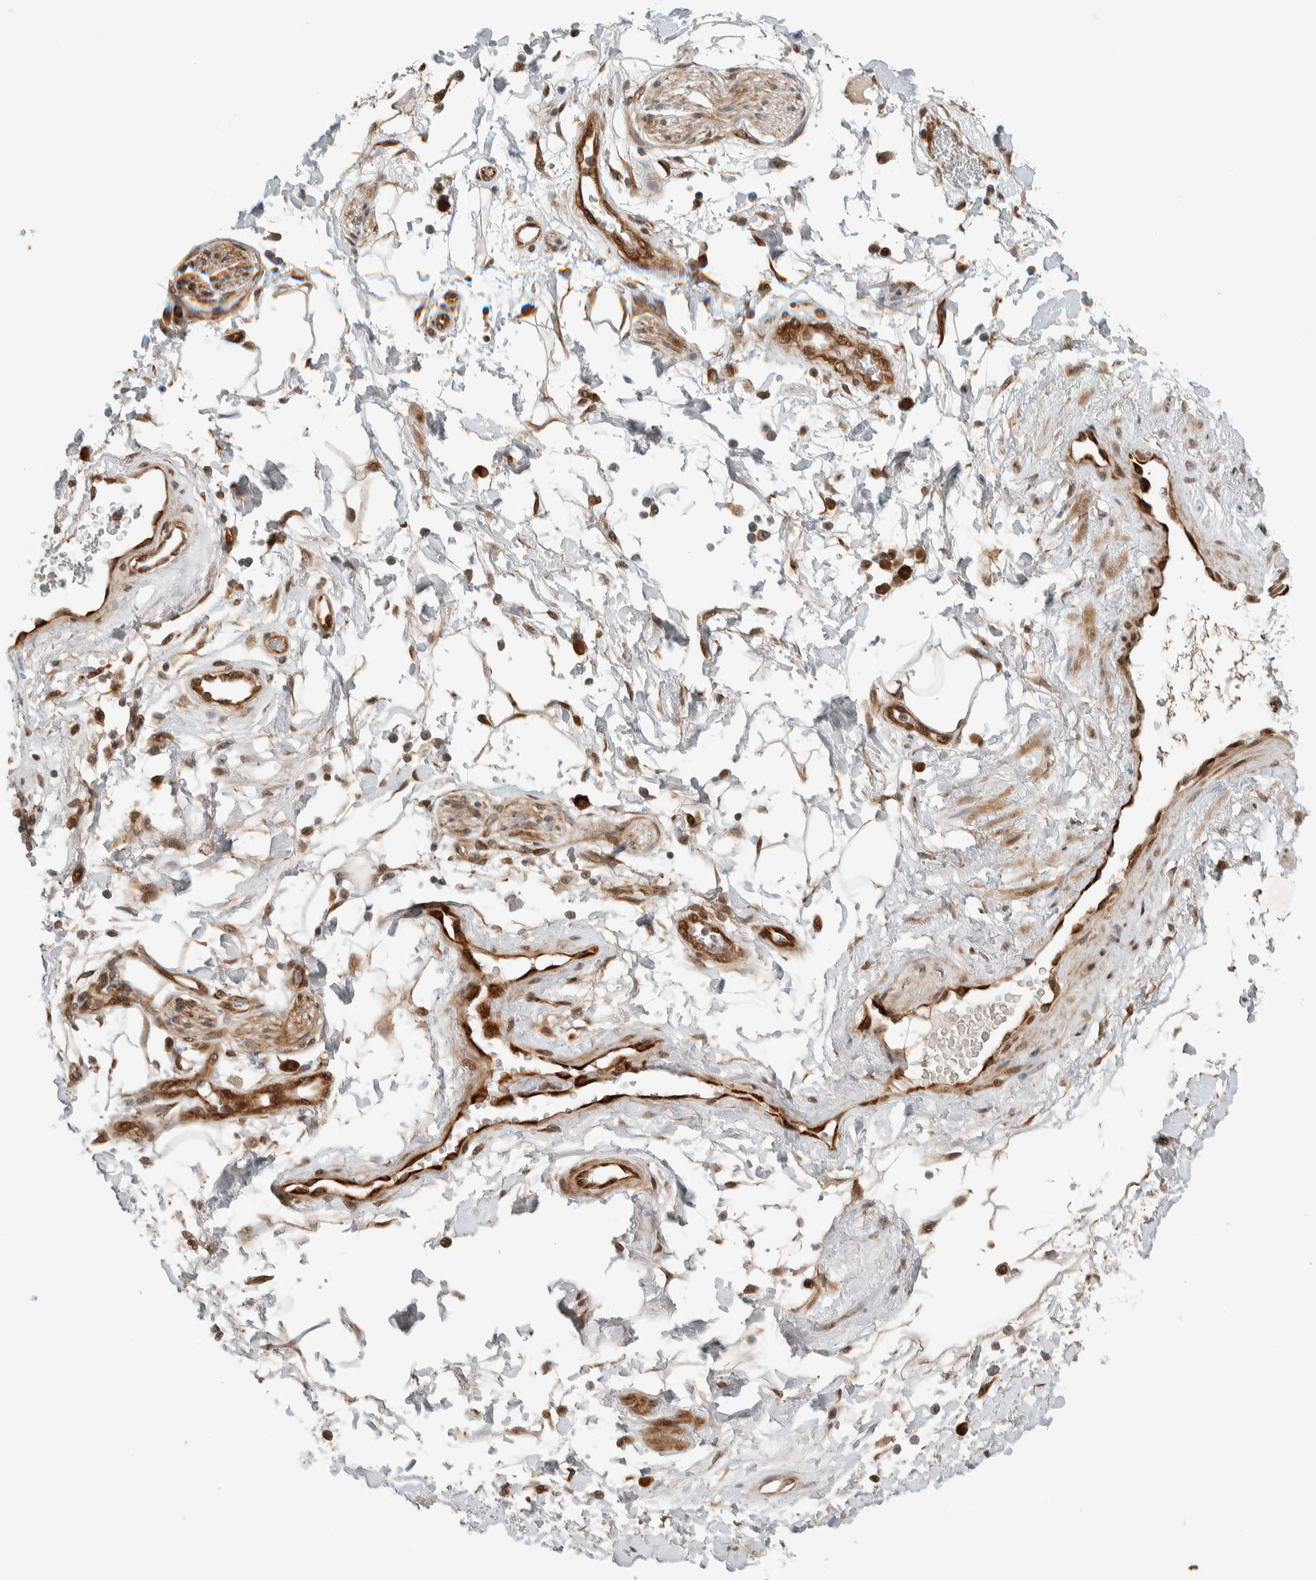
{"staining": {"intensity": "moderate", "quantity": ">75%", "location": "cytoplasmic/membranous,nuclear"}, "tissue": "adipose tissue", "cell_type": "Adipocytes", "image_type": "normal", "snomed": [{"axis": "morphology", "description": "Normal tissue, NOS"}, {"axis": "topography", "description": "Soft tissue"}, {"axis": "topography", "description": "Peripheral nerve tissue"}], "caption": "This is a micrograph of immunohistochemistry (IHC) staining of benign adipose tissue, which shows moderate staining in the cytoplasmic/membranous,nuclear of adipocytes.", "gene": "STXBP4", "patient": {"sex": "female", "age": 71}}